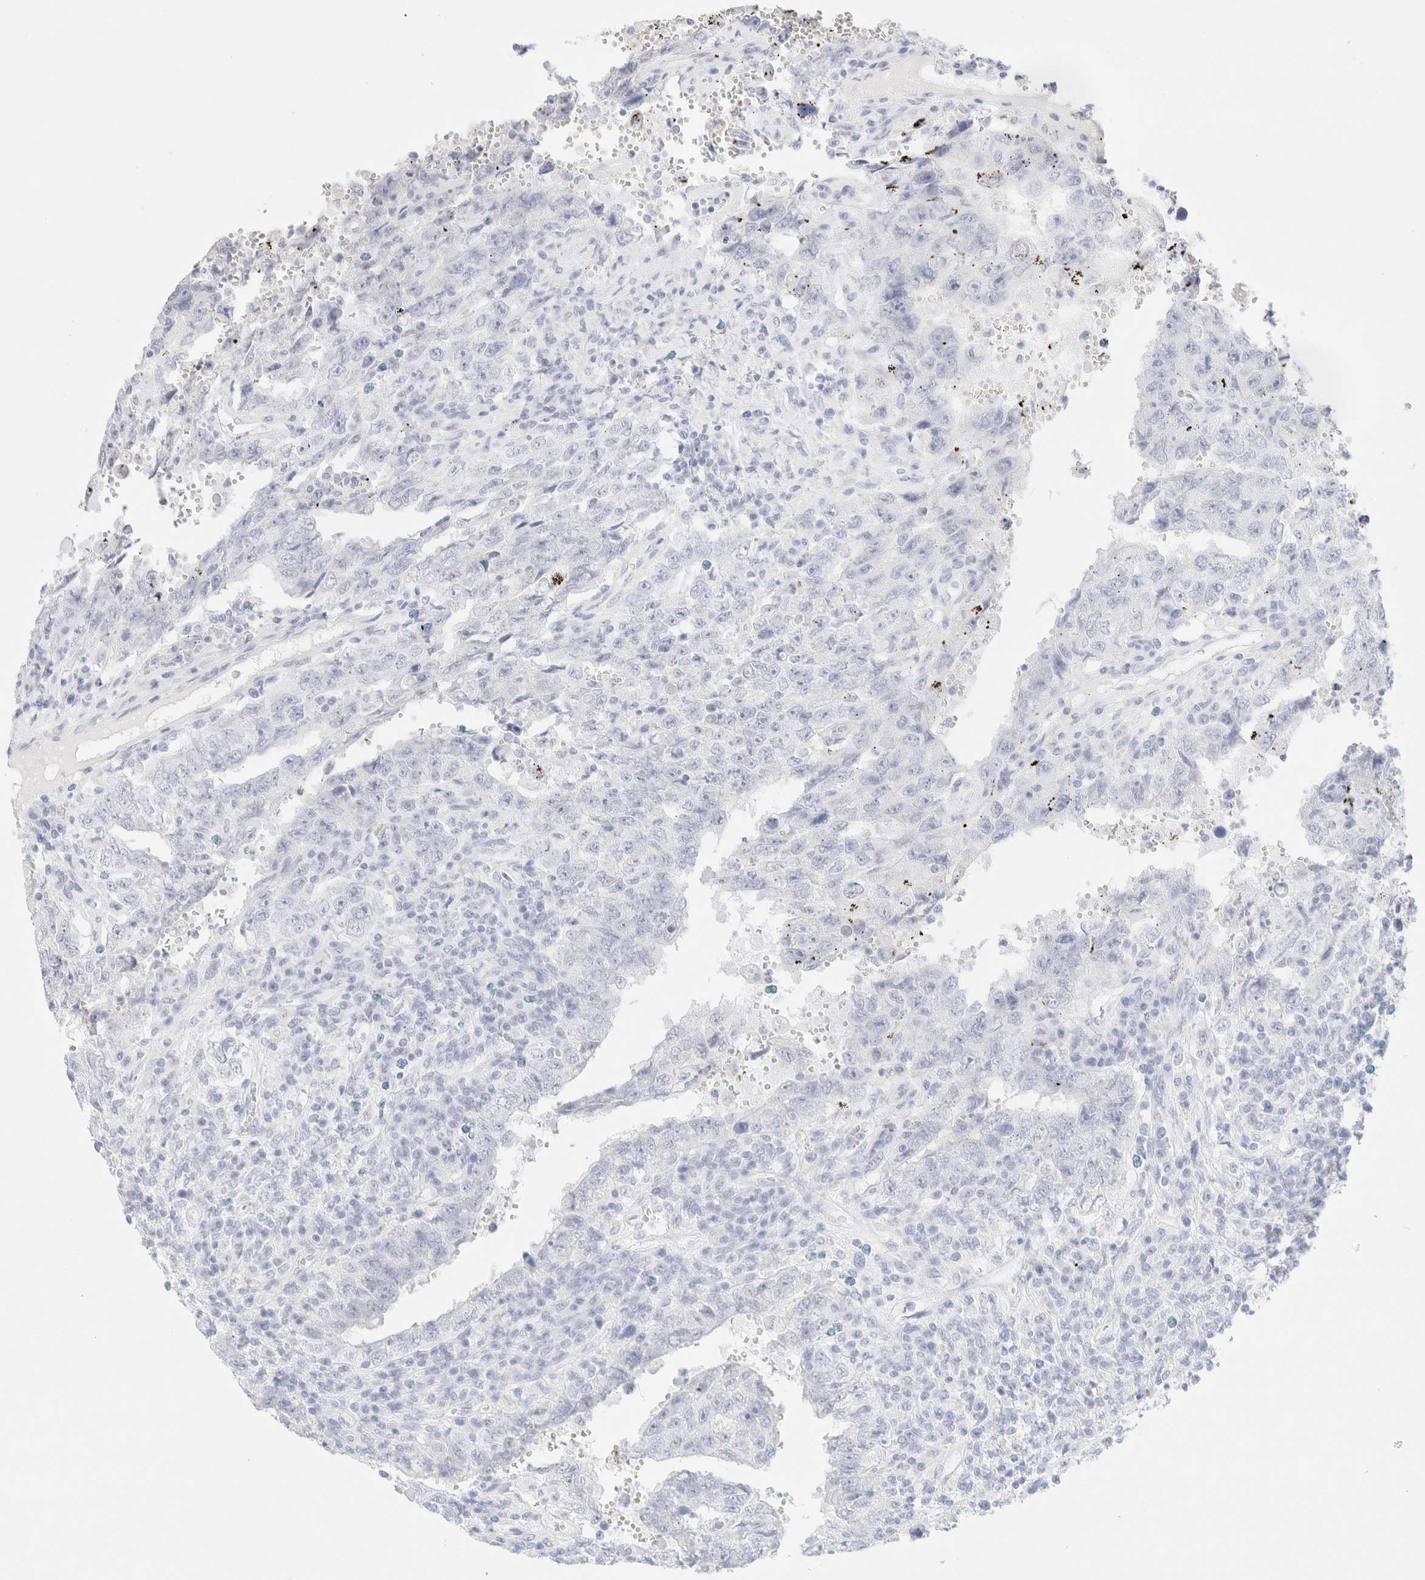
{"staining": {"intensity": "negative", "quantity": "none", "location": "none"}, "tissue": "testis cancer", "cell_type": "Tumor cells", "image_type": "cancer", "snomed": [{"axis": "morphology", "description": "Carcinoma, Embryonal, NOS"}, {"axis": "topography", "description": "Testis"}], "caption": "Tumor cells are negative for brown protein staining in testis embryonal carcinoma.", "gene": "KRT15", "patient": {"sex": "male", "age": 26}}